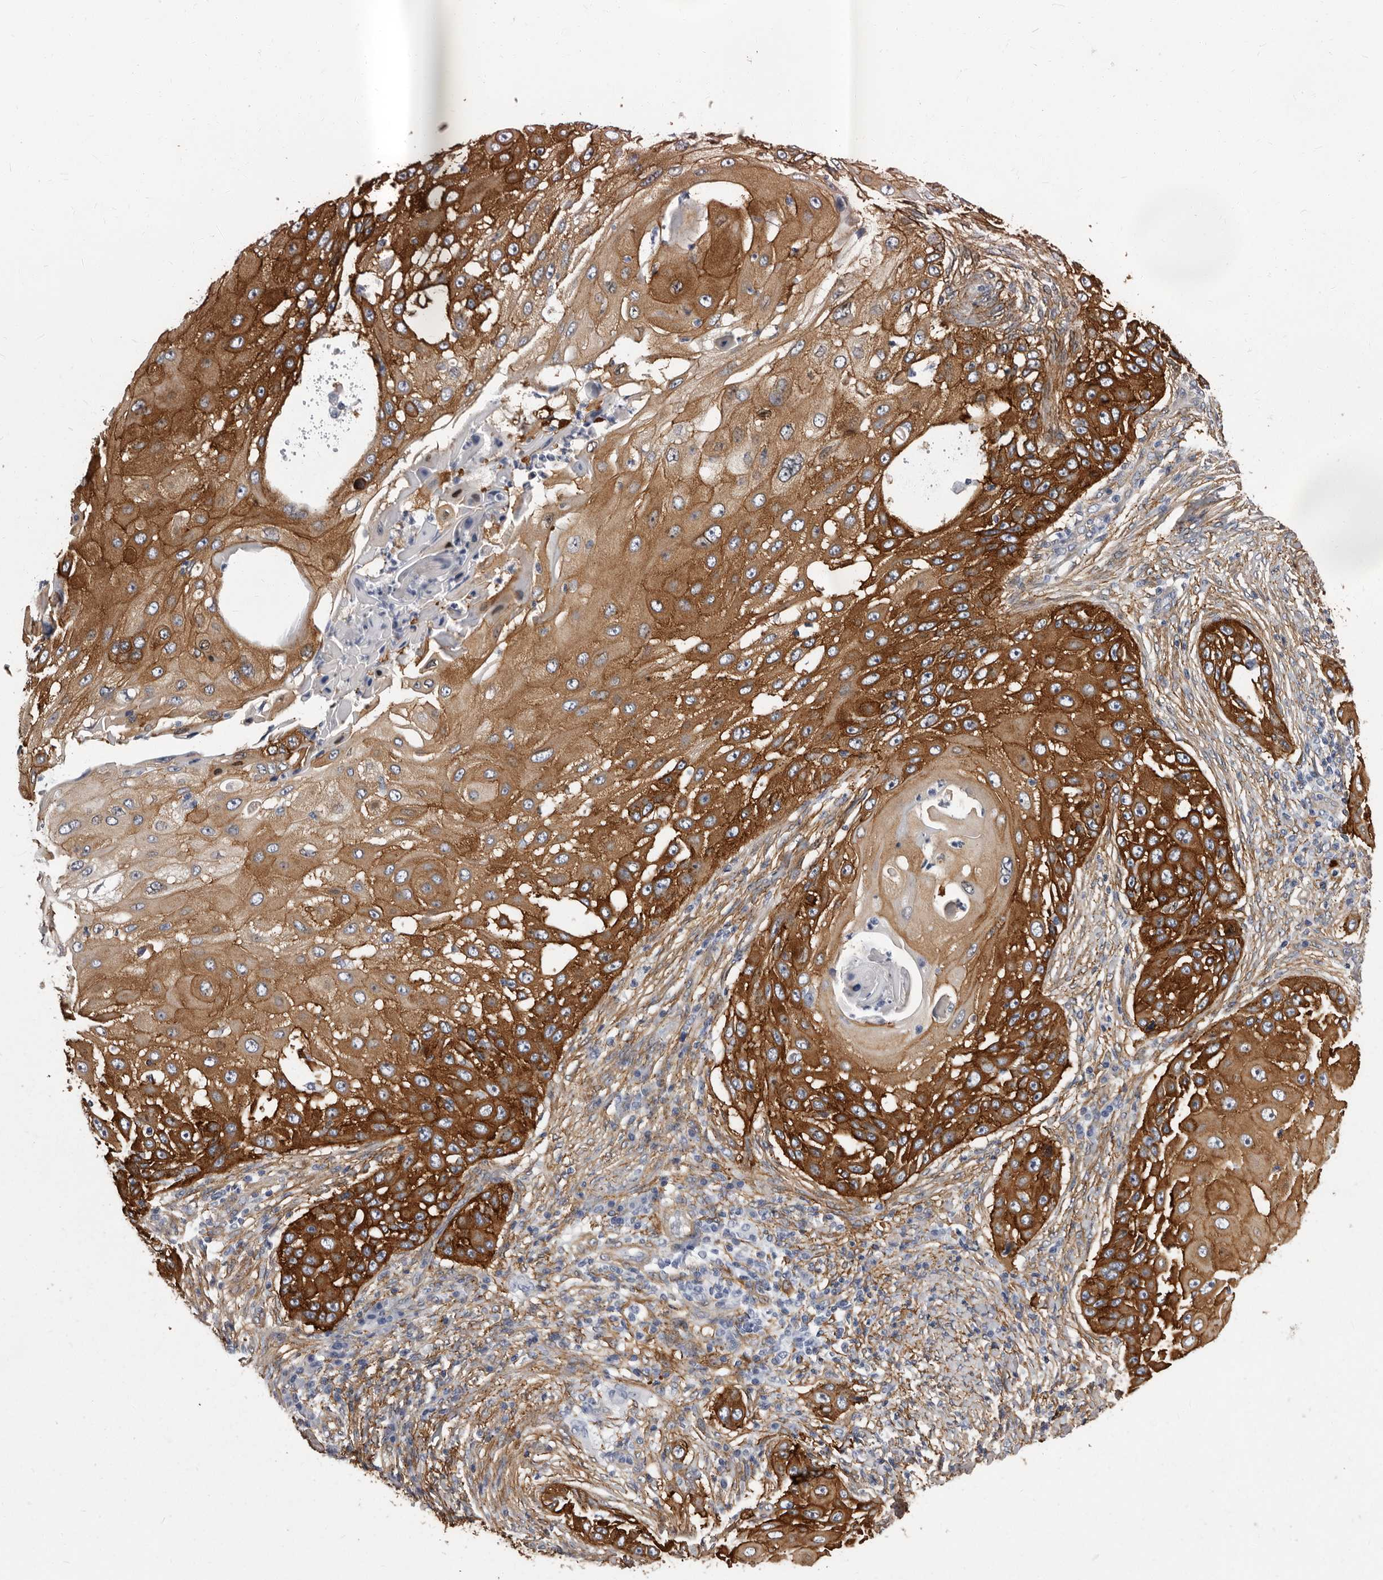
{"staining": {"intensity": "strong", "quantity": ">75%", "location": "cytoplasmic/membranous"}, "tissue": "skin cancer", "cell_type": "Tumor cells", "image_type": "cancer", "snomed": [{"axis": "morphology", "description": "Squamous cell carcinoma, NOS"}, {"axis": "topography", "description": "Skin"}], "caption": "Strong cytoplasmic/membranous staining is present in approximately >75% of tumor cells in skin cancer (squamous cell carcinoma). The protein of interest is stained brown, and the nuclei are stained in blue (DAB IHC with brightfield microscopy, high magnification).", "gene": "ENAH", "patient": {"sex": "female", "age": 44}}